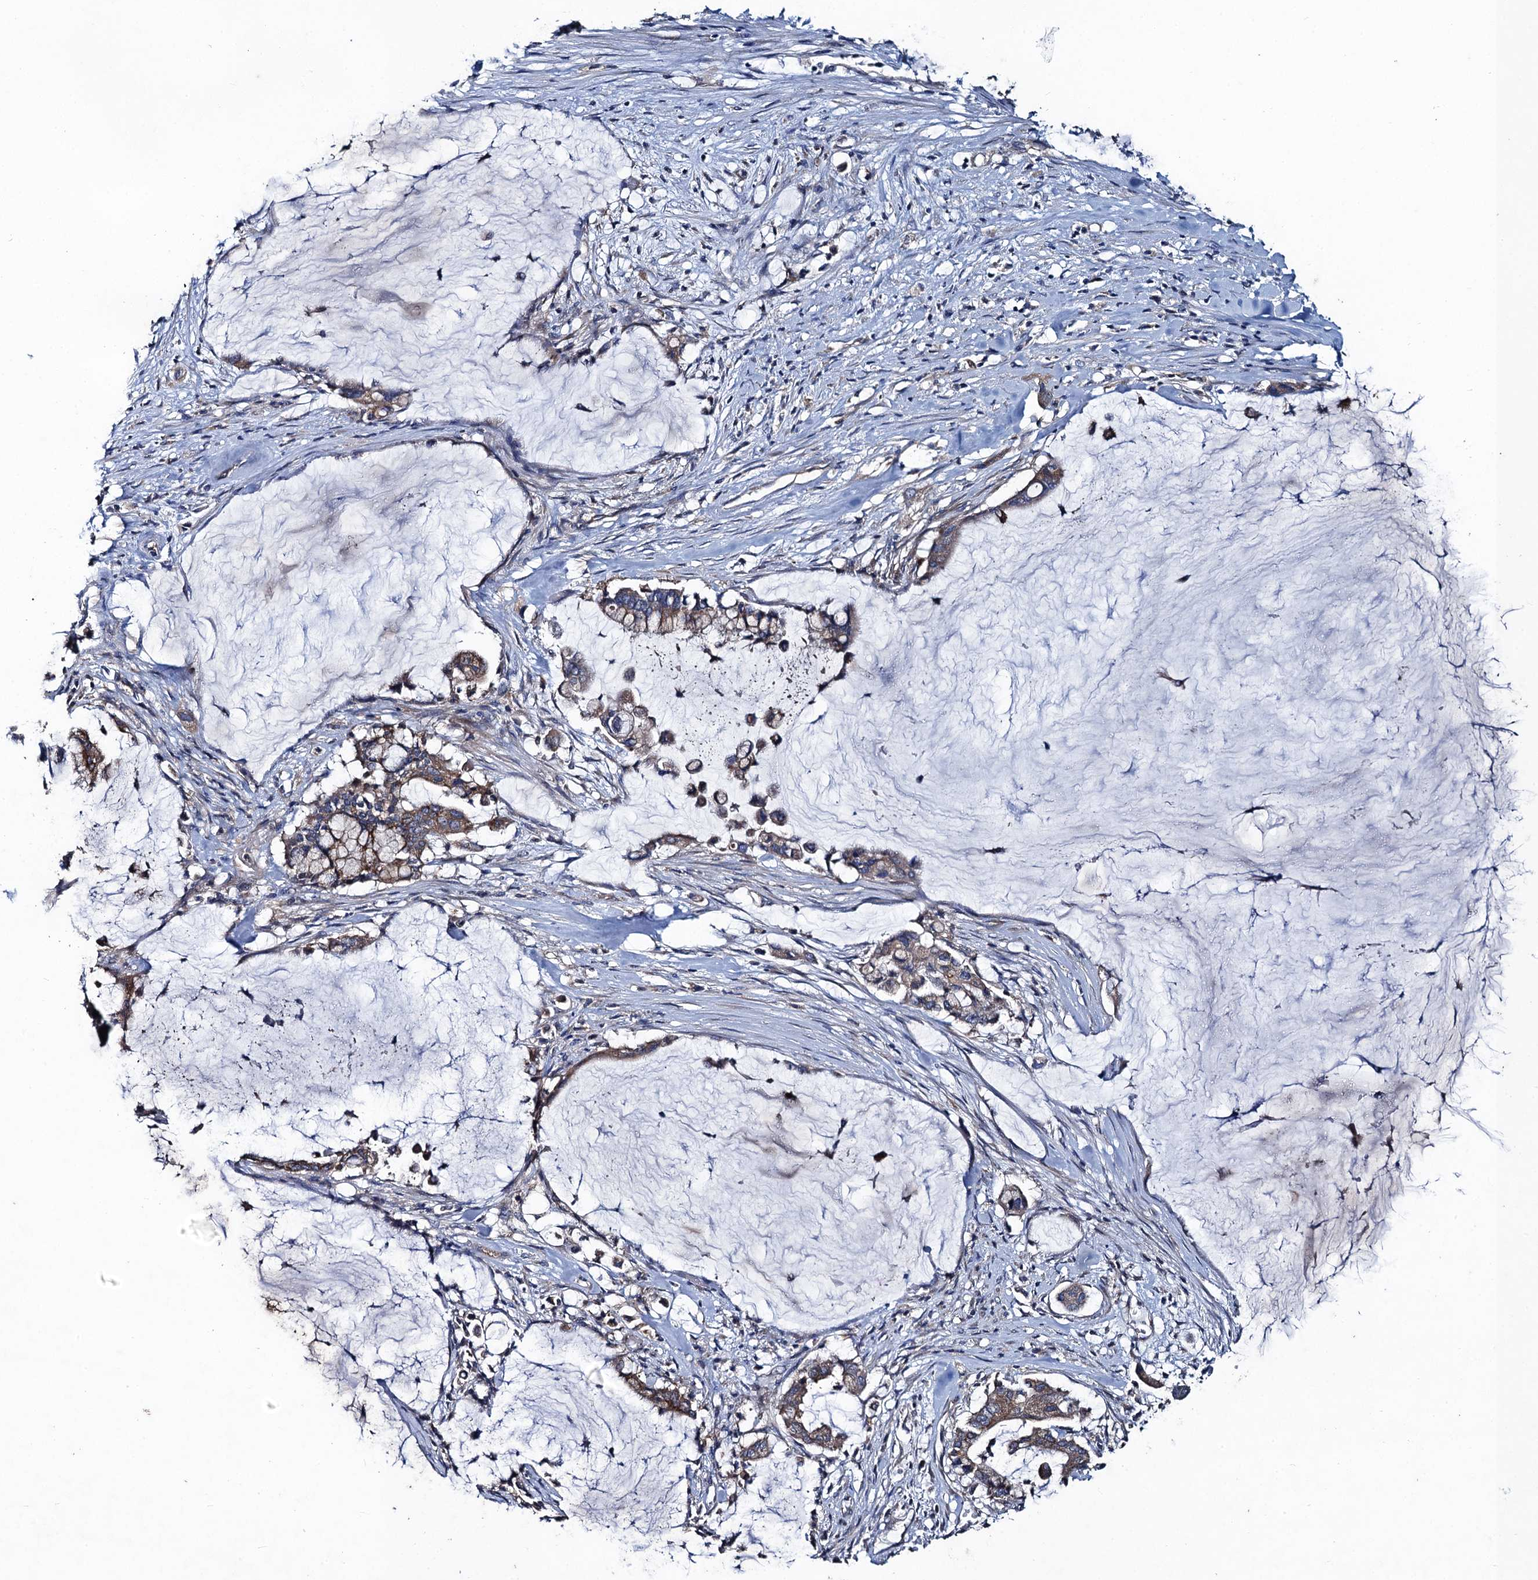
{"staining": {"intensity": "moderate", "quantity": ">75%", "location": "cytoplasmic/membranous"}, "tissue": "pancreatic cancer", "cell_type": "Tumor cells", "image_type": "cancer", "snomed": [{"axis": "morphology", "description": "Adenocarcinoma, NOS"}, {"axis": "topography", "description": "Pancreas"}], "caption": "This is an image of immunohistochemistry (IHC) staining of pancreatic cancer, which shows moderate expression in the cytoplasmic/membranous of tumor cells.", "gene": "SNAP29", "patient": {"sex": "male", "age": 41}}